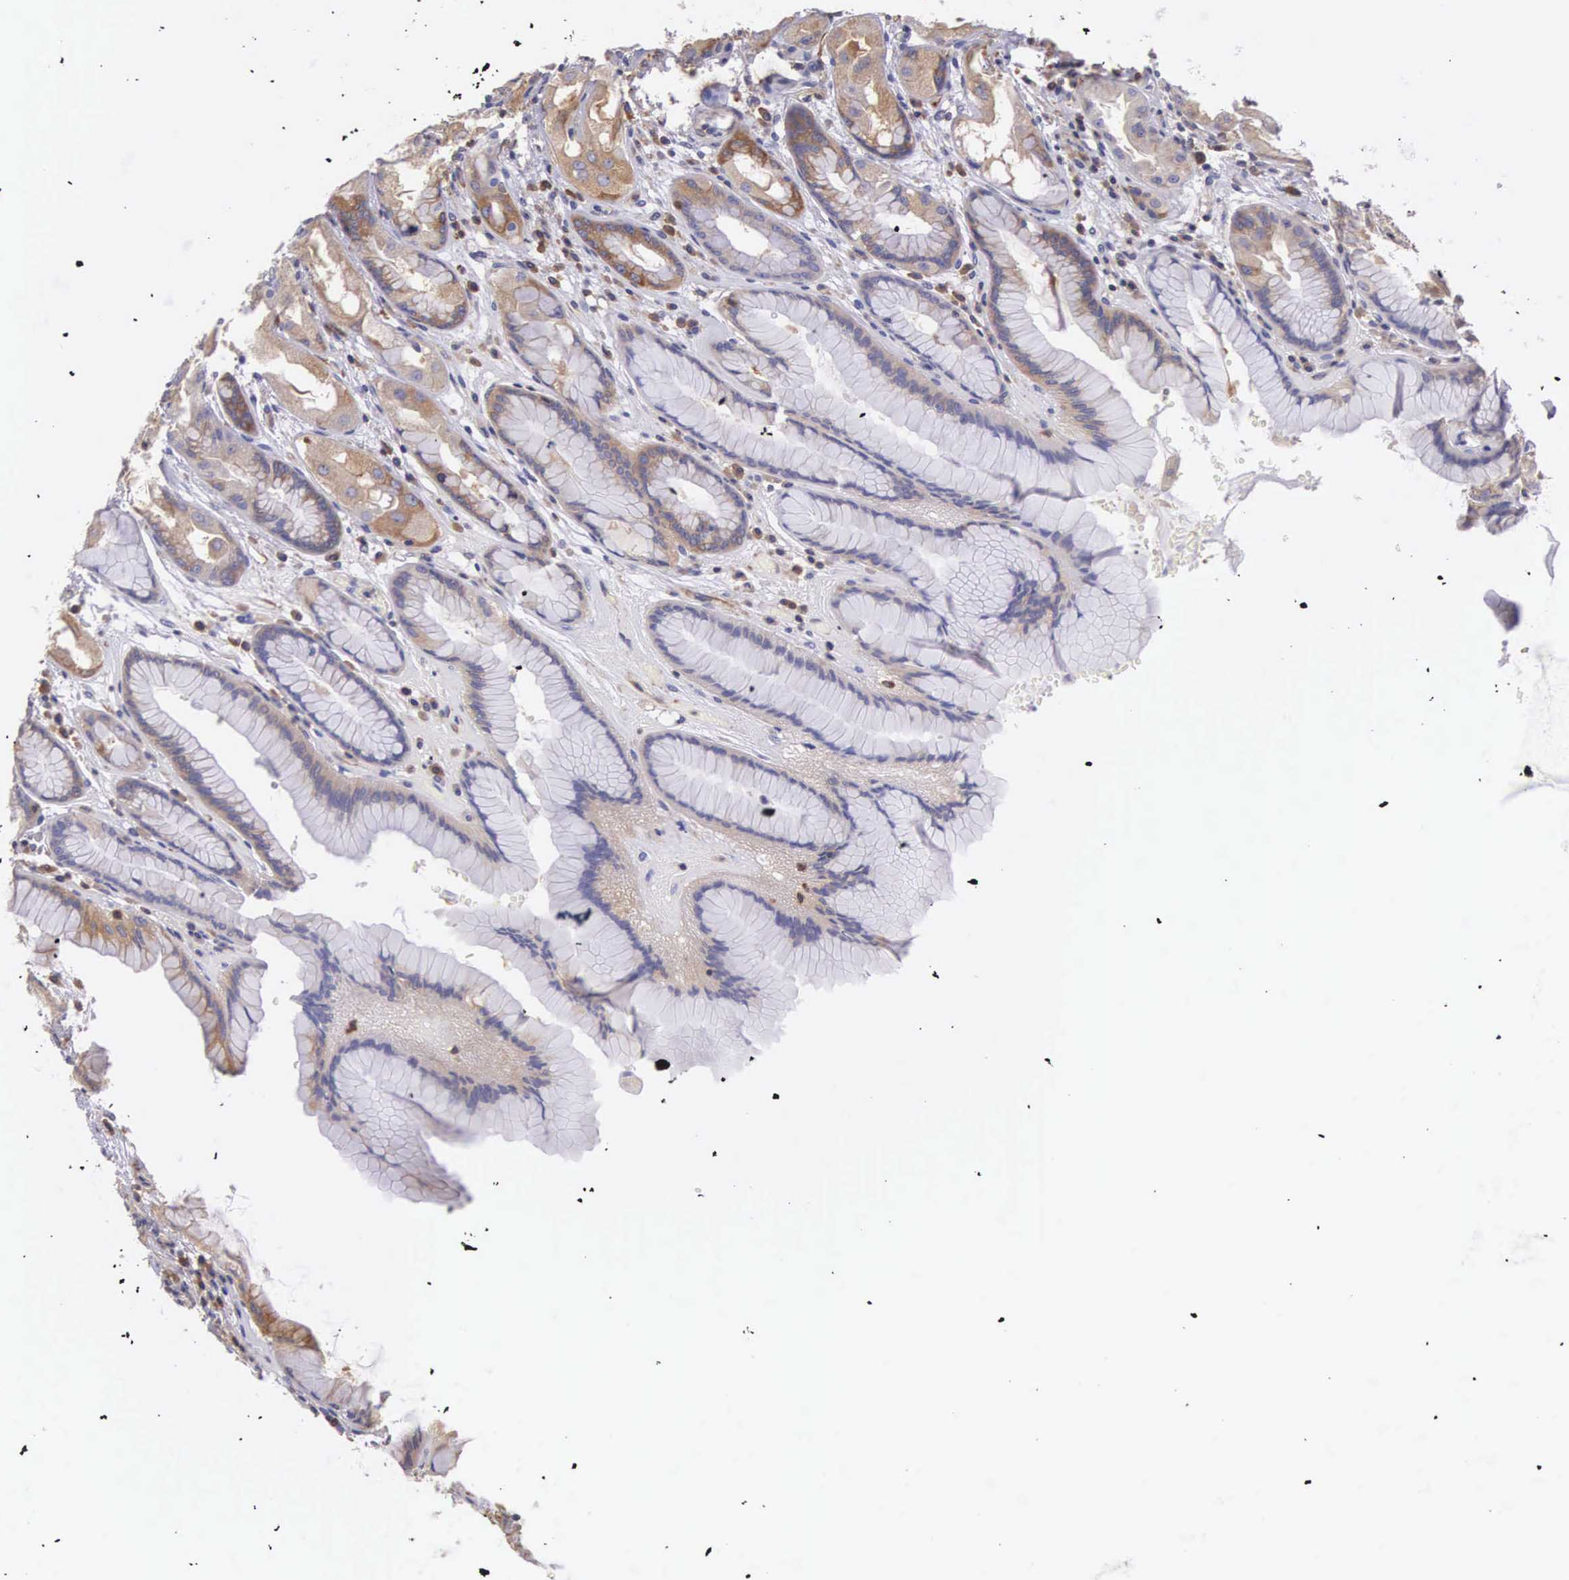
{"staining": {"intensity": "negative", "quantity": "none", "location": "none"}, "tissue": "stomach", "cell_type": "Glandular cells", "image_type": "normal", "snomed": [{"axis": "morphology", "description": "Normal tissue, NOS"}, {"axis": "topography", "description": "Stomach, upper"}], "caption": "This is an immunohistochemistry image of normal stomach. There is no positivity in glandular cells.", "gene": "OSBPL3", "patient": {"sex": "female", "age": 75}}